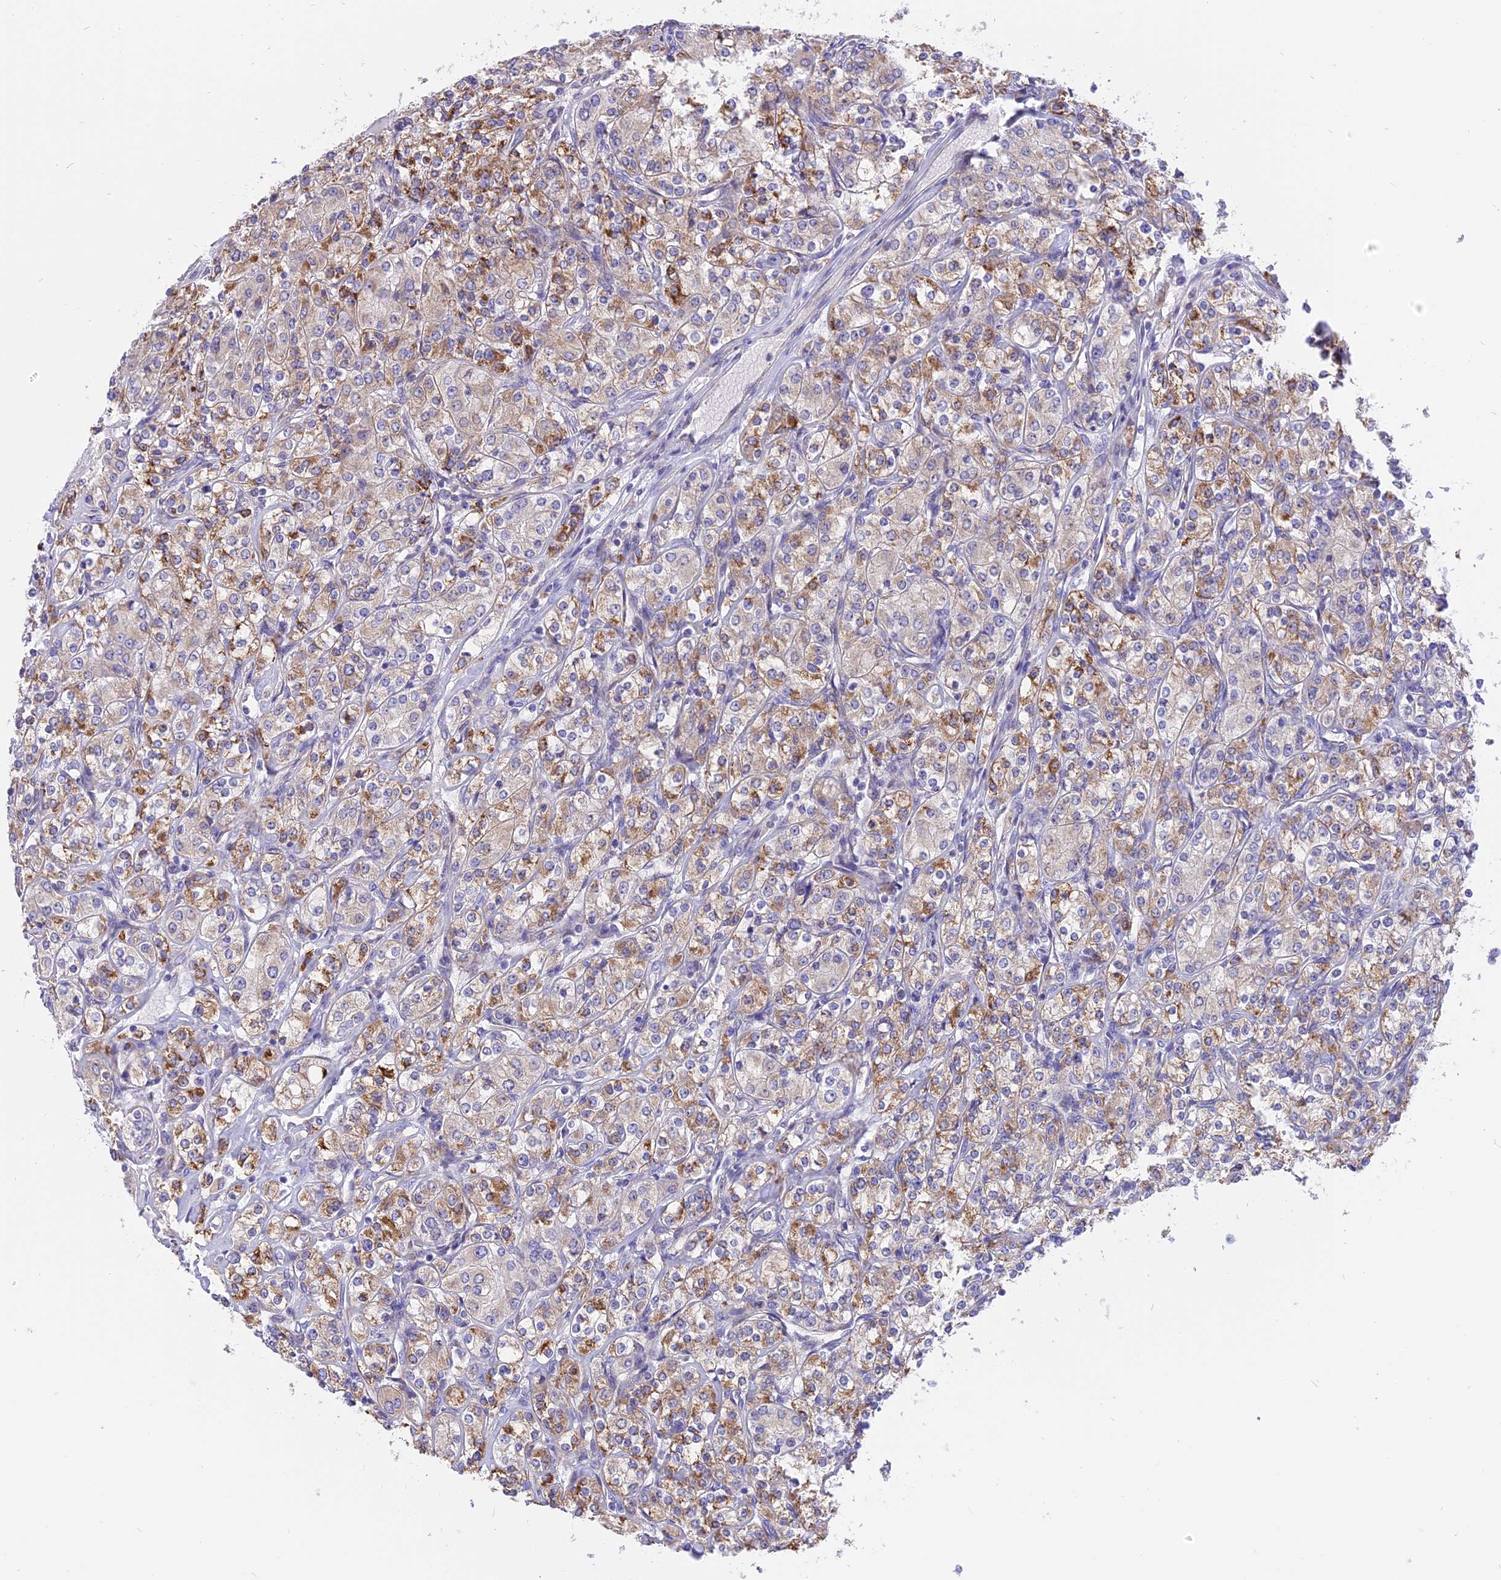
{"staining": {"intensity": "moderate", "quantity": "25%-75%", "location": "cytoplasmic/membranous"}, "tissue": "renal cancer", "cell_type": "Tumor cells", "image_type": "cancer", "snomed": [{"axis": "morphology", "description": "Adenocarcinoma, NOS"}, {"axis": "topography", "description": "Kidney"}], "caption": "This is a micrograph of immunohistochemistry (IHC) staining of renal adenocarcinoma, which shows moderate staining in the cytoplasmic/membranous of tumor cells.", "gene": "ARMCX6", "patient": {"sex": "male", "age": 77}}